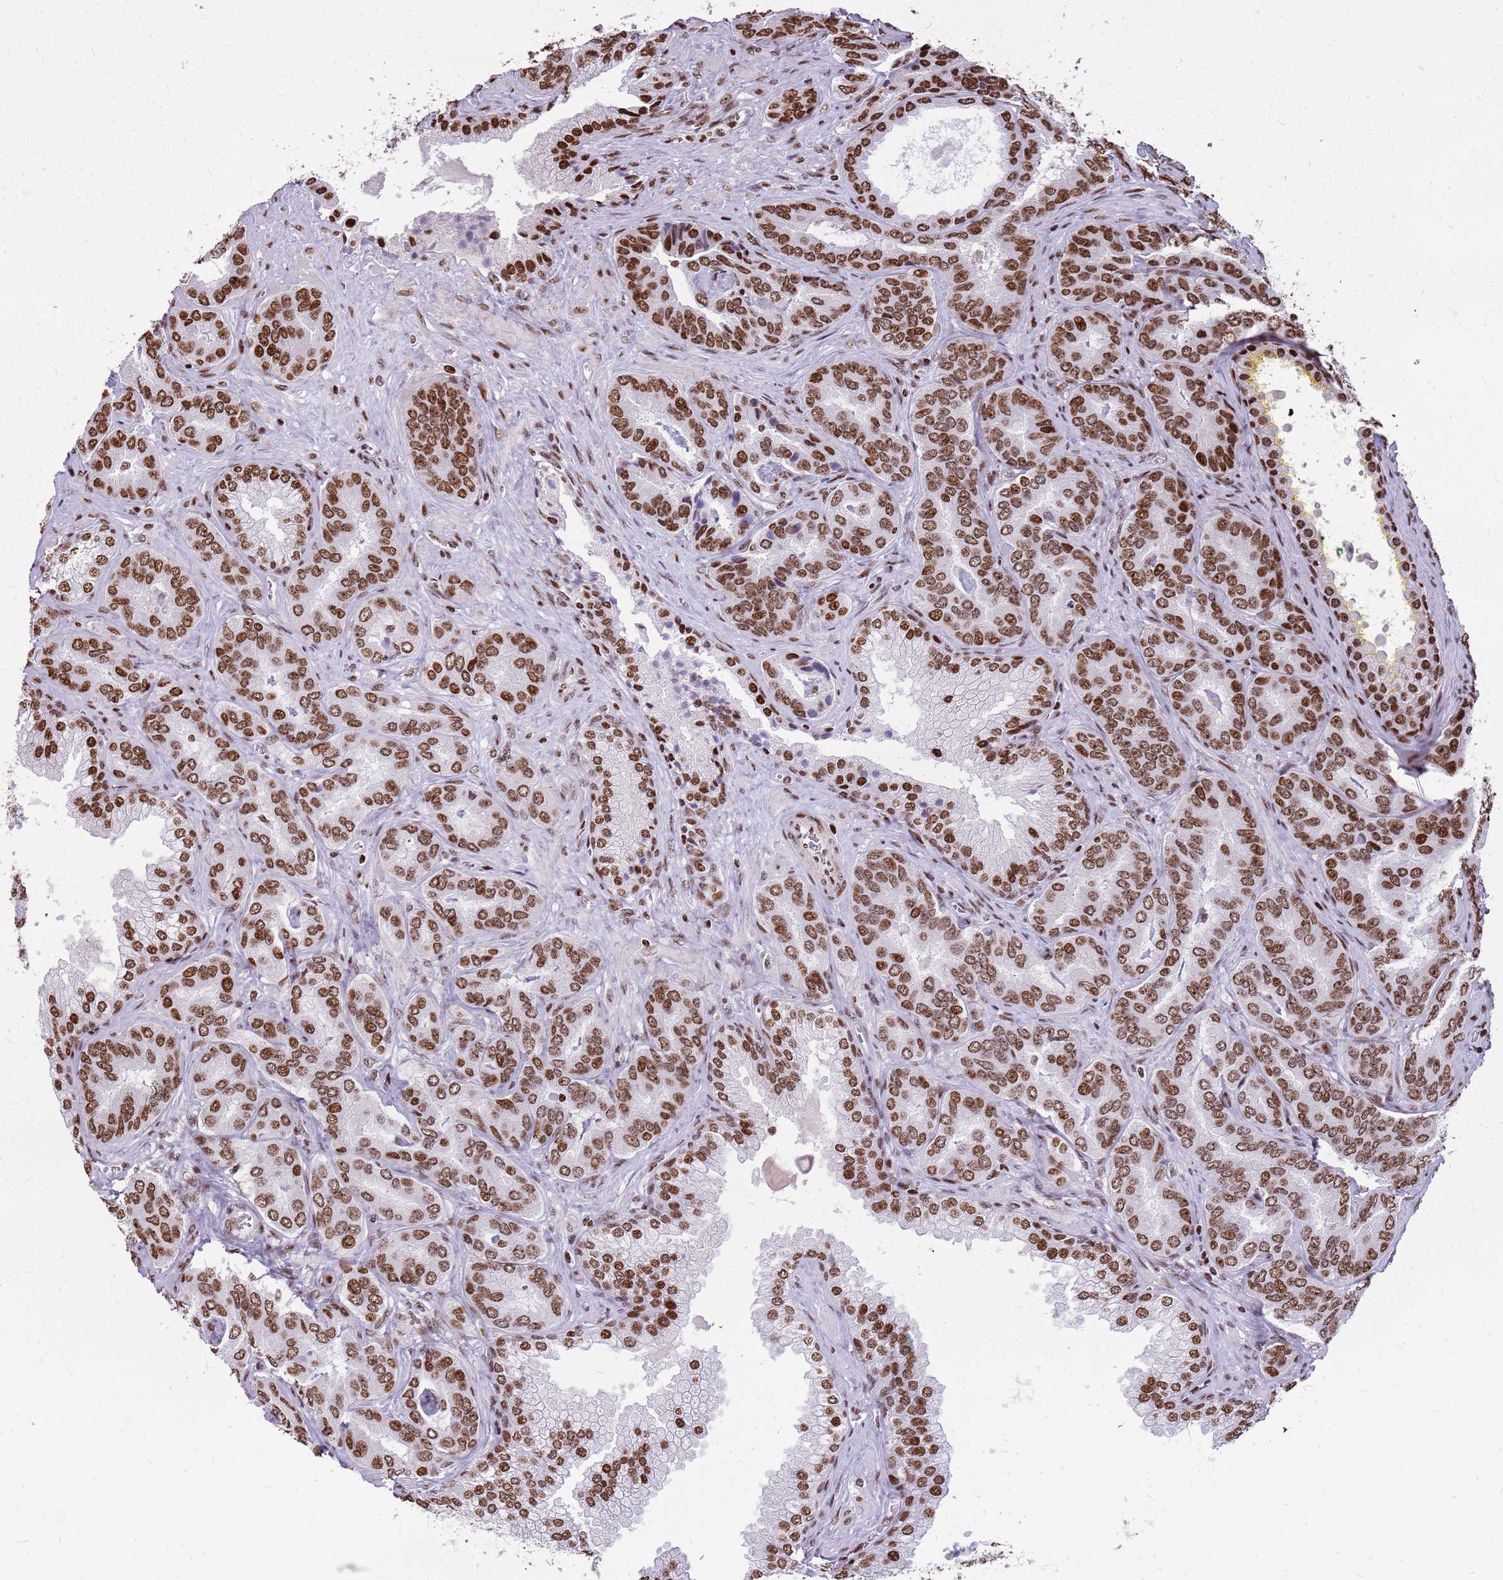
{"staining": {"intensity": "strong", "quantity": ">75%", "location": "nuclear"}, "tissue": "prostate cancer", "cell_type": "Tumor cells", "image_type": "cancer", "snomed": [{"axis": "morphology", "description": "Adenocarcinoma, High grade"}, {"axis": "topography", "description": "Prostate"}], "caption": "Protein staining of prostate adenocarcinoma (high-grade) tissue exhibits strong nuclear staining in approximately >75% of tumor cells.", "gene": "WASHC4", "patient": {"sex": "male", "age": 72}}